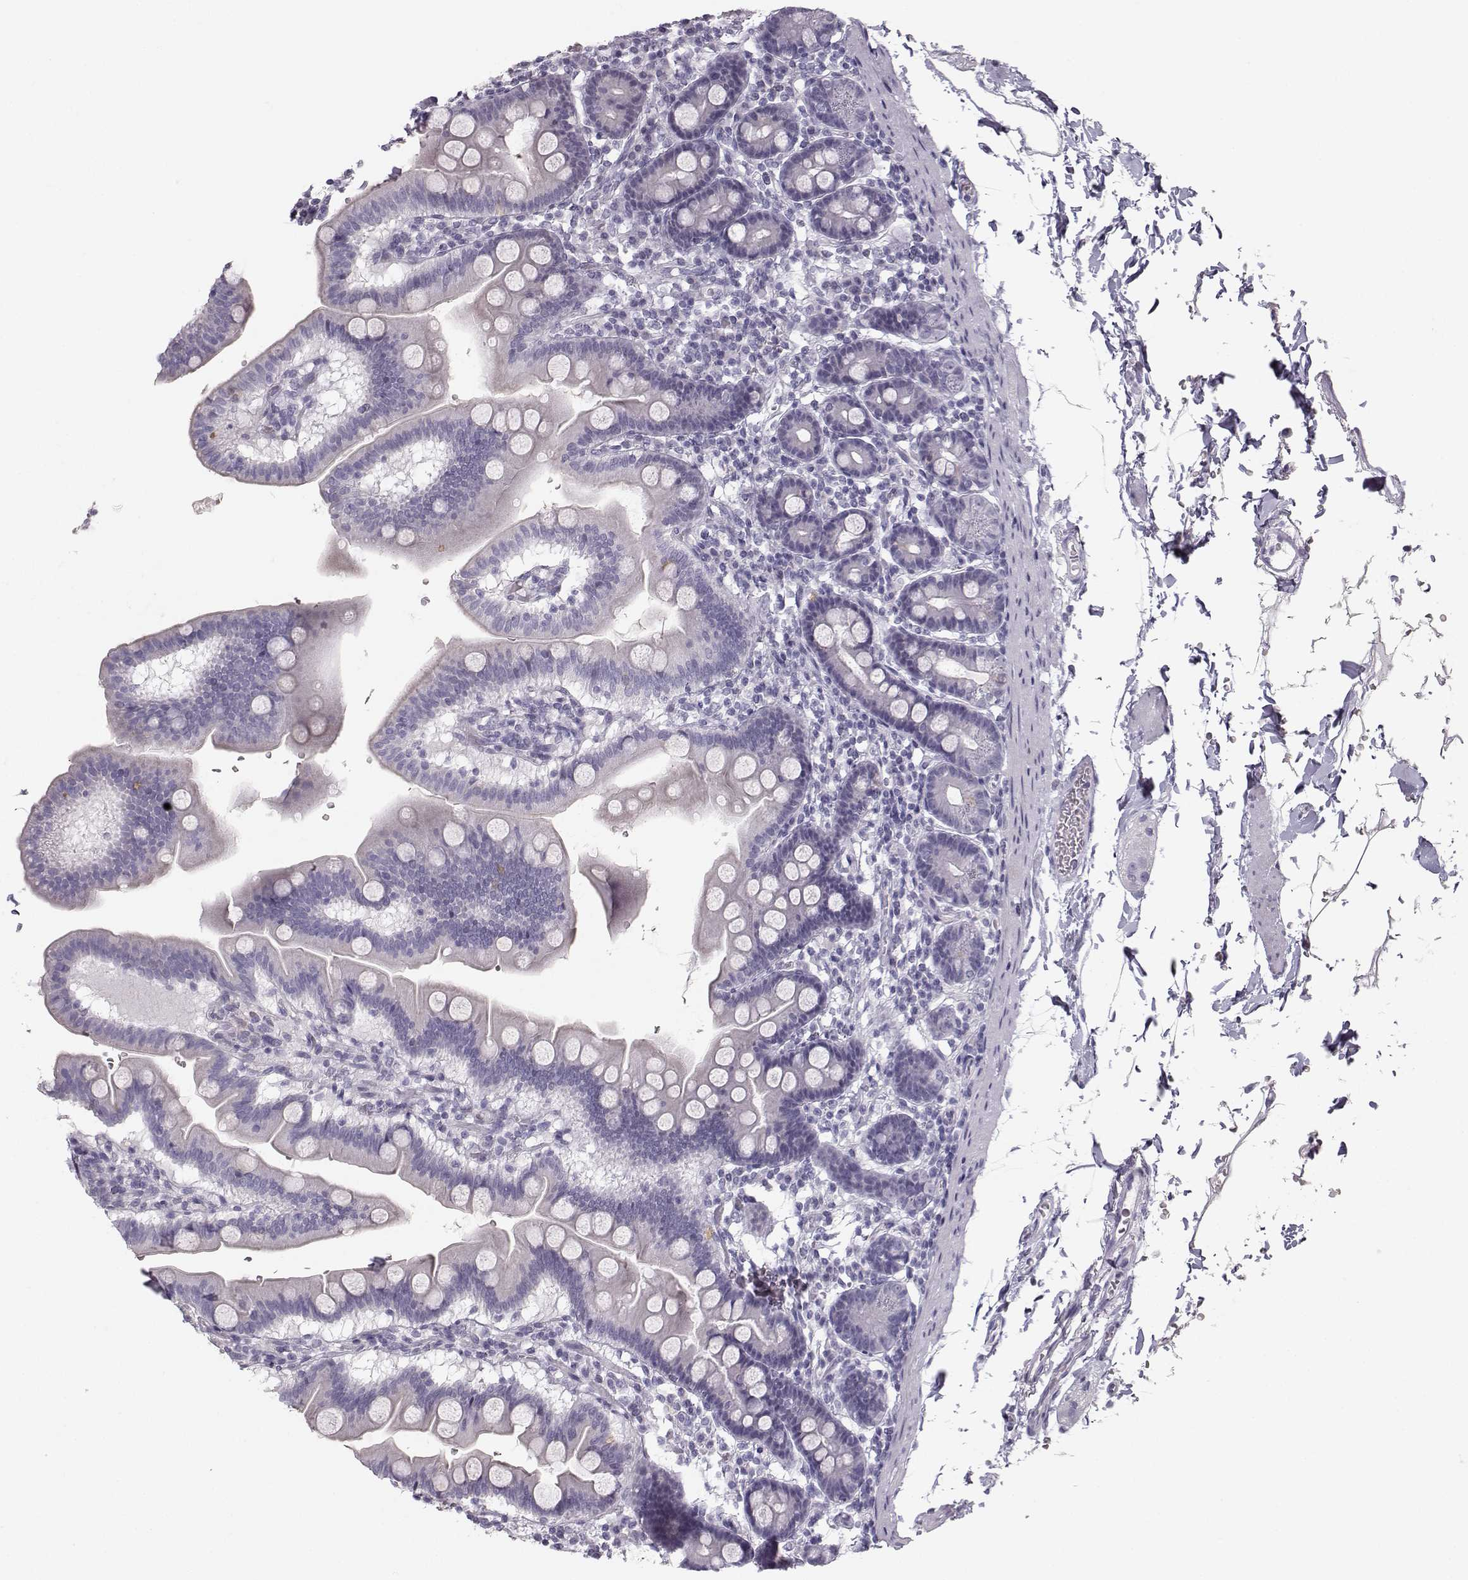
{"staining": {"intensity": "moderate", "quantity": "<25%", "location": "cytoplasmic/membranous"}, "tissue": "duodenum", "cell_type": "Glandular cells", "image_type": "normal", "snomed": [{"axis": "morphology", "description": "Normal tissue, NOS"}, {"axis": "topography", "description": "Duodenum"}], "caption": "Immunohistochemistry staining of benign duodenum, which reveals low levels of moderate cytoplasmic/membranous positivity in about <25% of glandular cells indicating moderate cytoplasmic/membranous protein staining. The staining was performed using DAB (brown) for protein detection and nuclei were counterstained in hematoxylin (blue).", "gene": "CASR", "patient": {"sex": "male", "age": 59}}